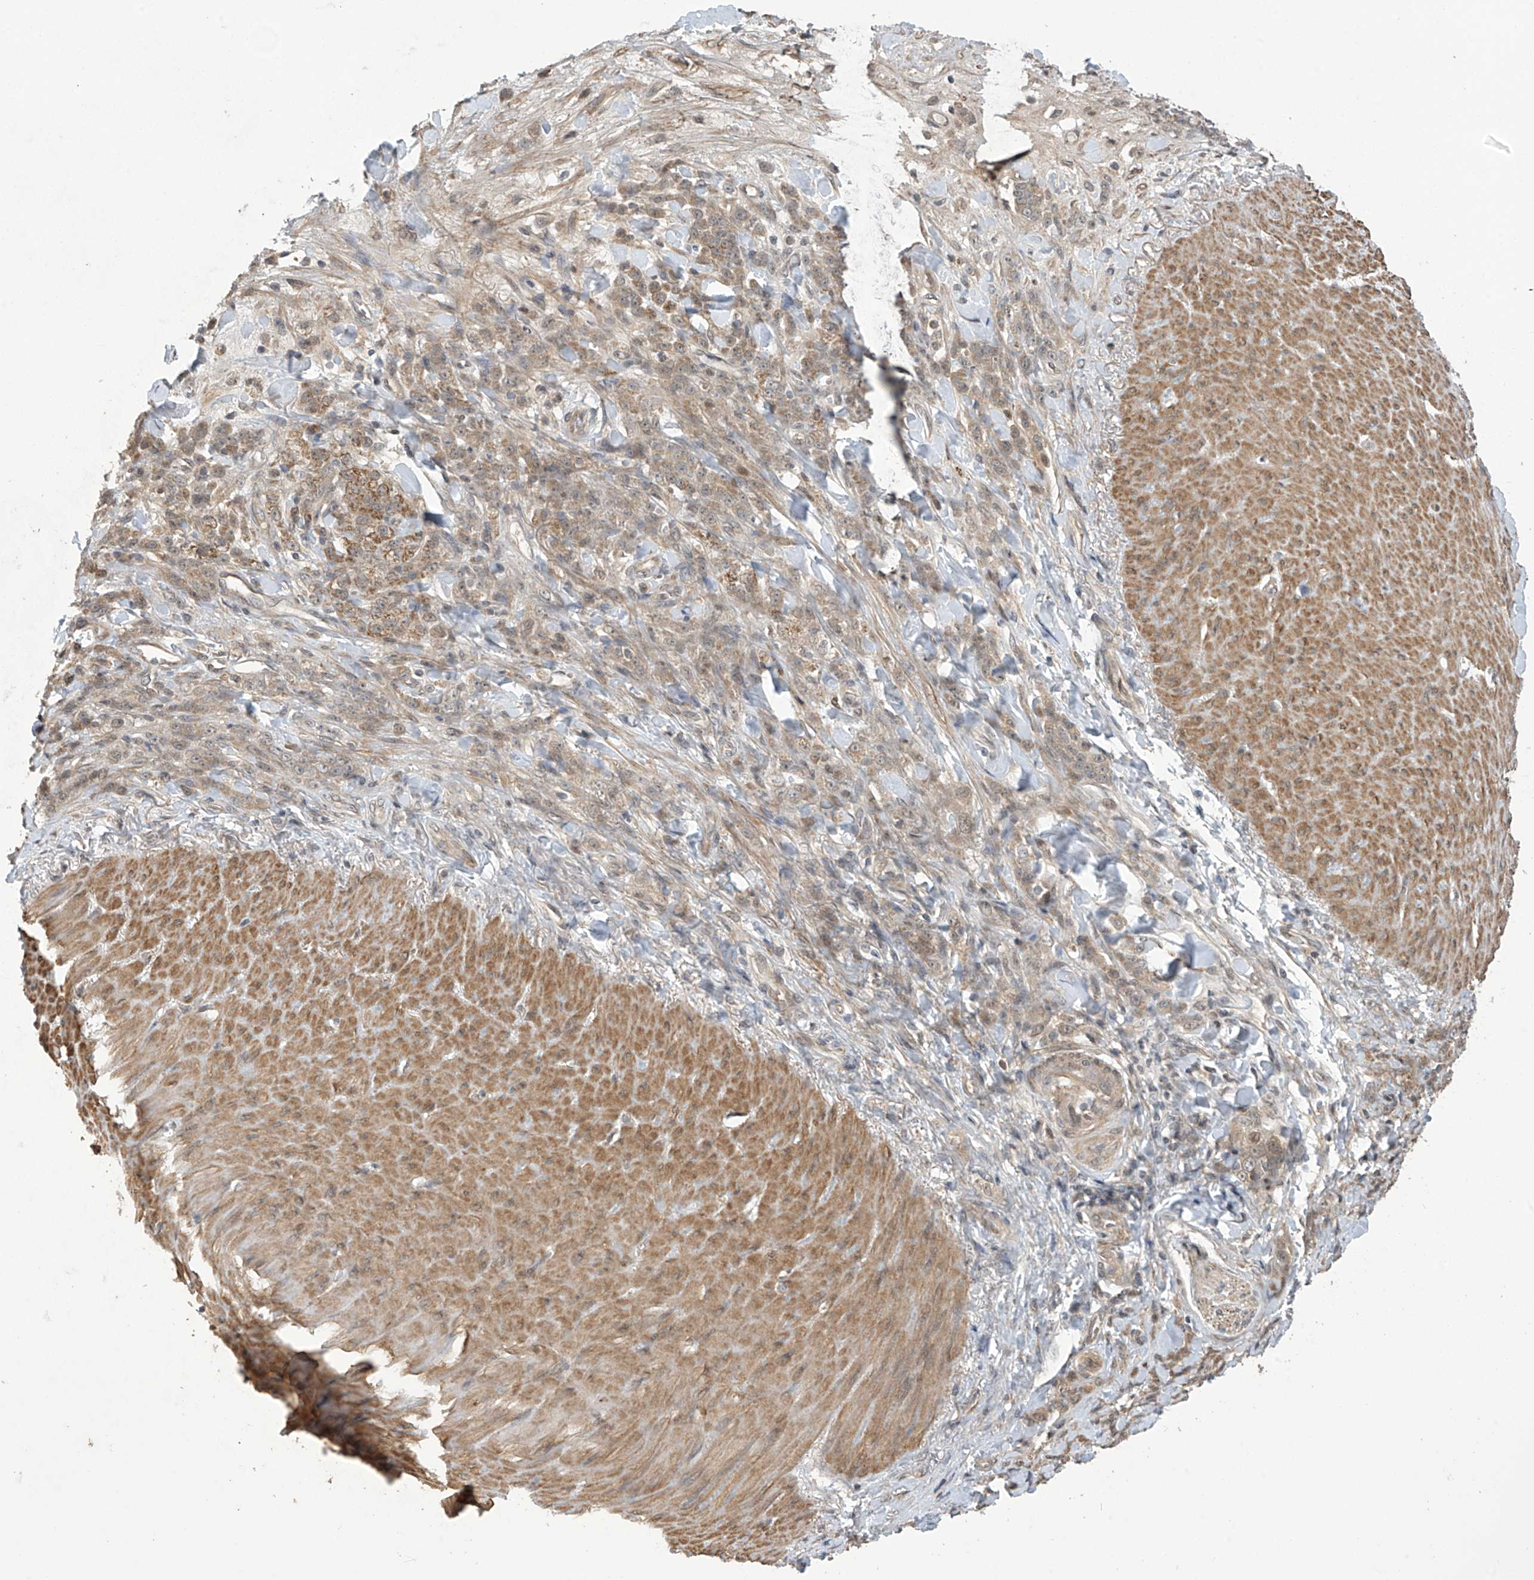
{"staining": {"intensity": "moderate", "quantity": ">75%", "location": "cytoplasmic/membranous"}, "tissue": "stomach cancer", "cell_type": "Tumor cells", "image_type": "cancer", "snomed": [{"axis": "morphology", "description": "Normal tissue, NOS"}, {"axis": "morphology", "description": "Adenocarcinoma, NOS"}, {"axis": "topography", "description": "Stomach"}], "caption": "Tumor cells display medium levels of moderate cytoplasmic/membranous staining in approximately >75% of cells in human stomach cancer.", "gene": "ABHD13", "patient": {"sex": "male", "age": 82}}